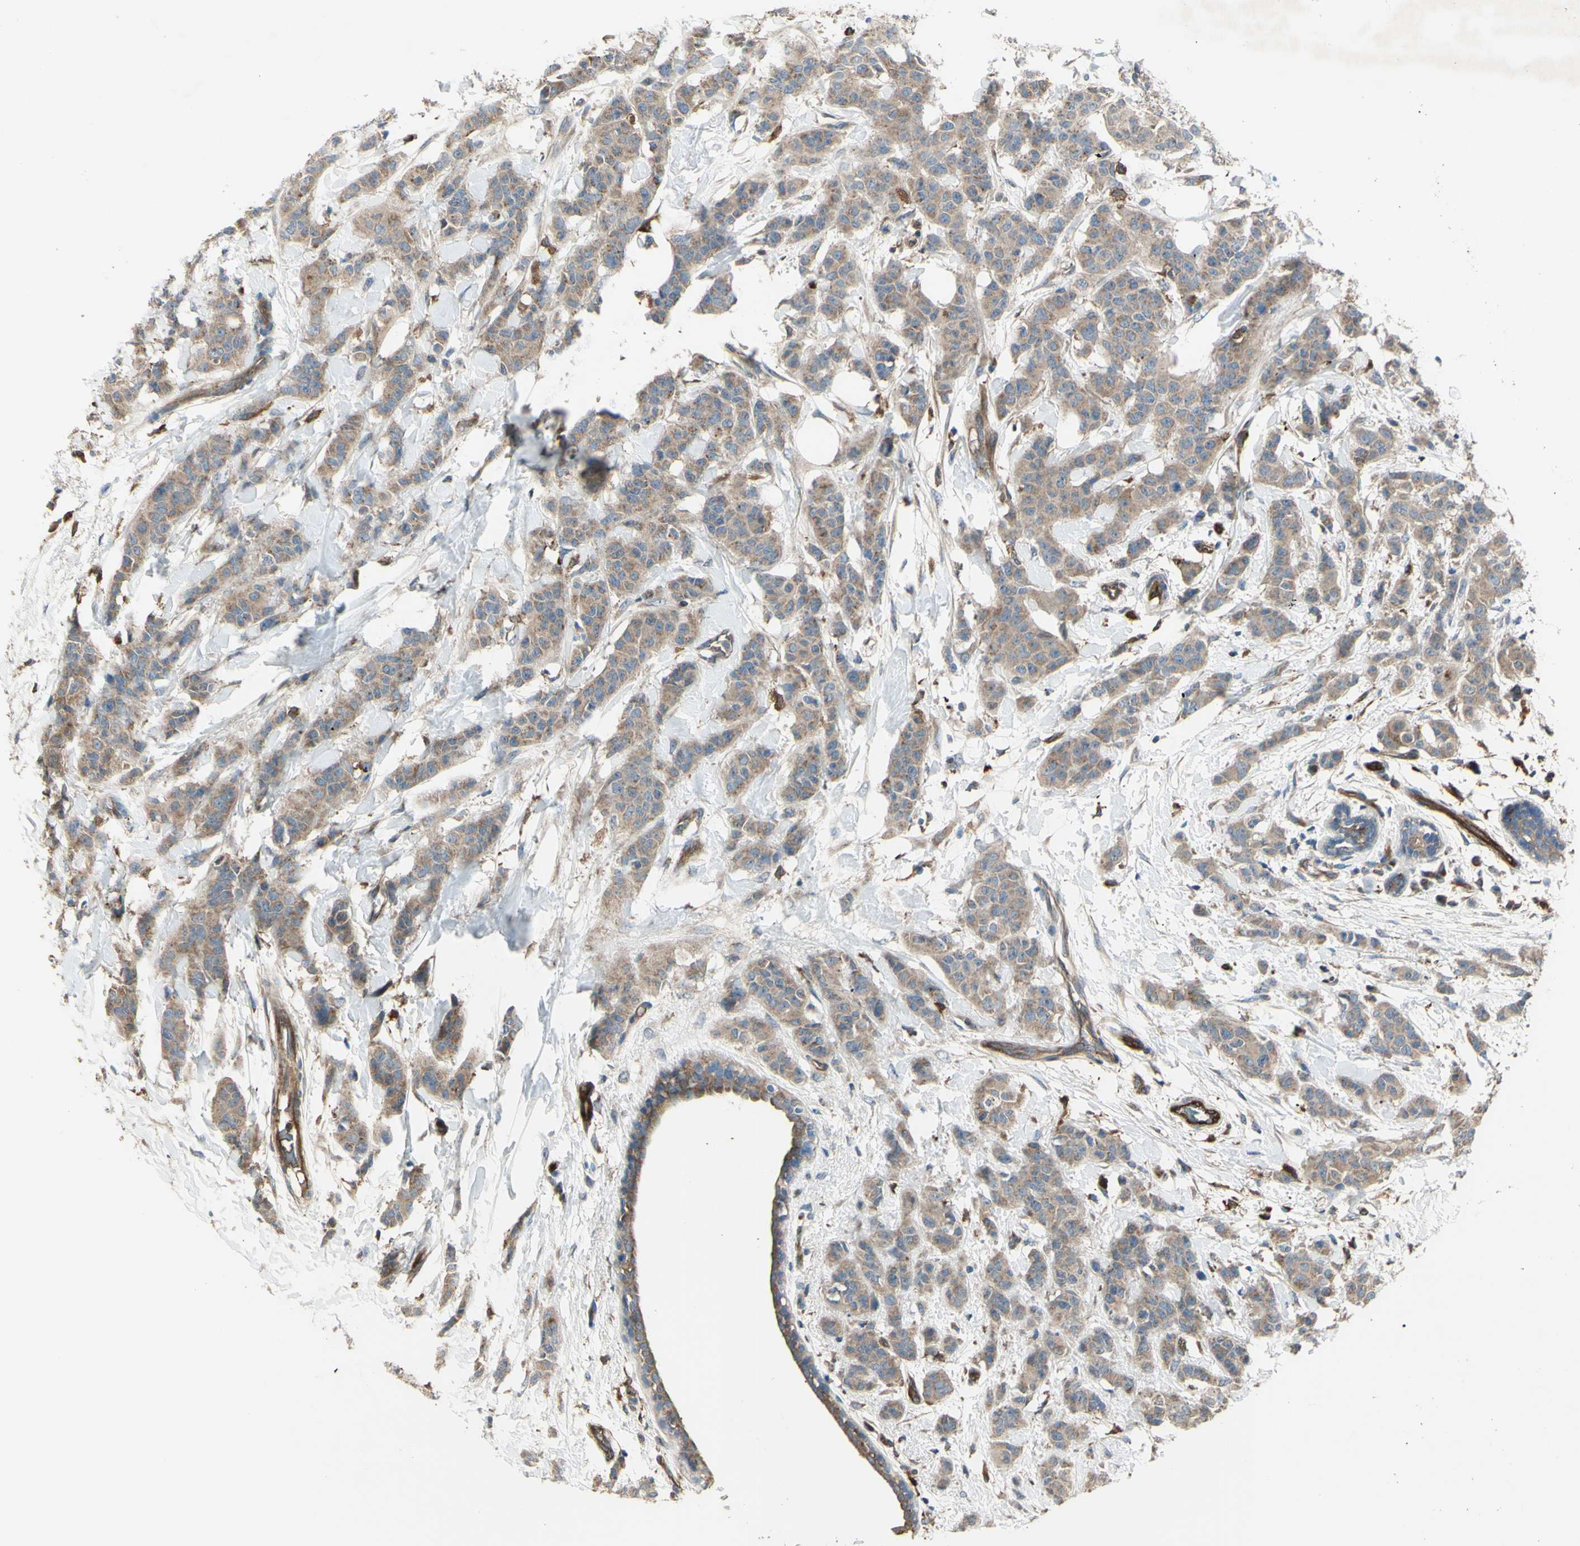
{"staining": {"intensity": "weak", "quantity": ">75%", "location": "cytoplasmic/membranous"}, "tissue": "breast cancer", "cell_type": "Tumor cells", "image_type": "cancer", "snomed": [{"axis": "morphology", "description": "Normal tissue, NOS"}, {"axis": "morphology", "description": "Duct carcinoma"}, {"axis": "topography", "description": "Breast"}], "caption": "Breast cancer stained with a brown dye shows weak cytoplasmic/membranous positive expression in approximately >75% of tumor cells.", "gene": "IGSF9B", "patient": {"sex": "female", "age": 40}}